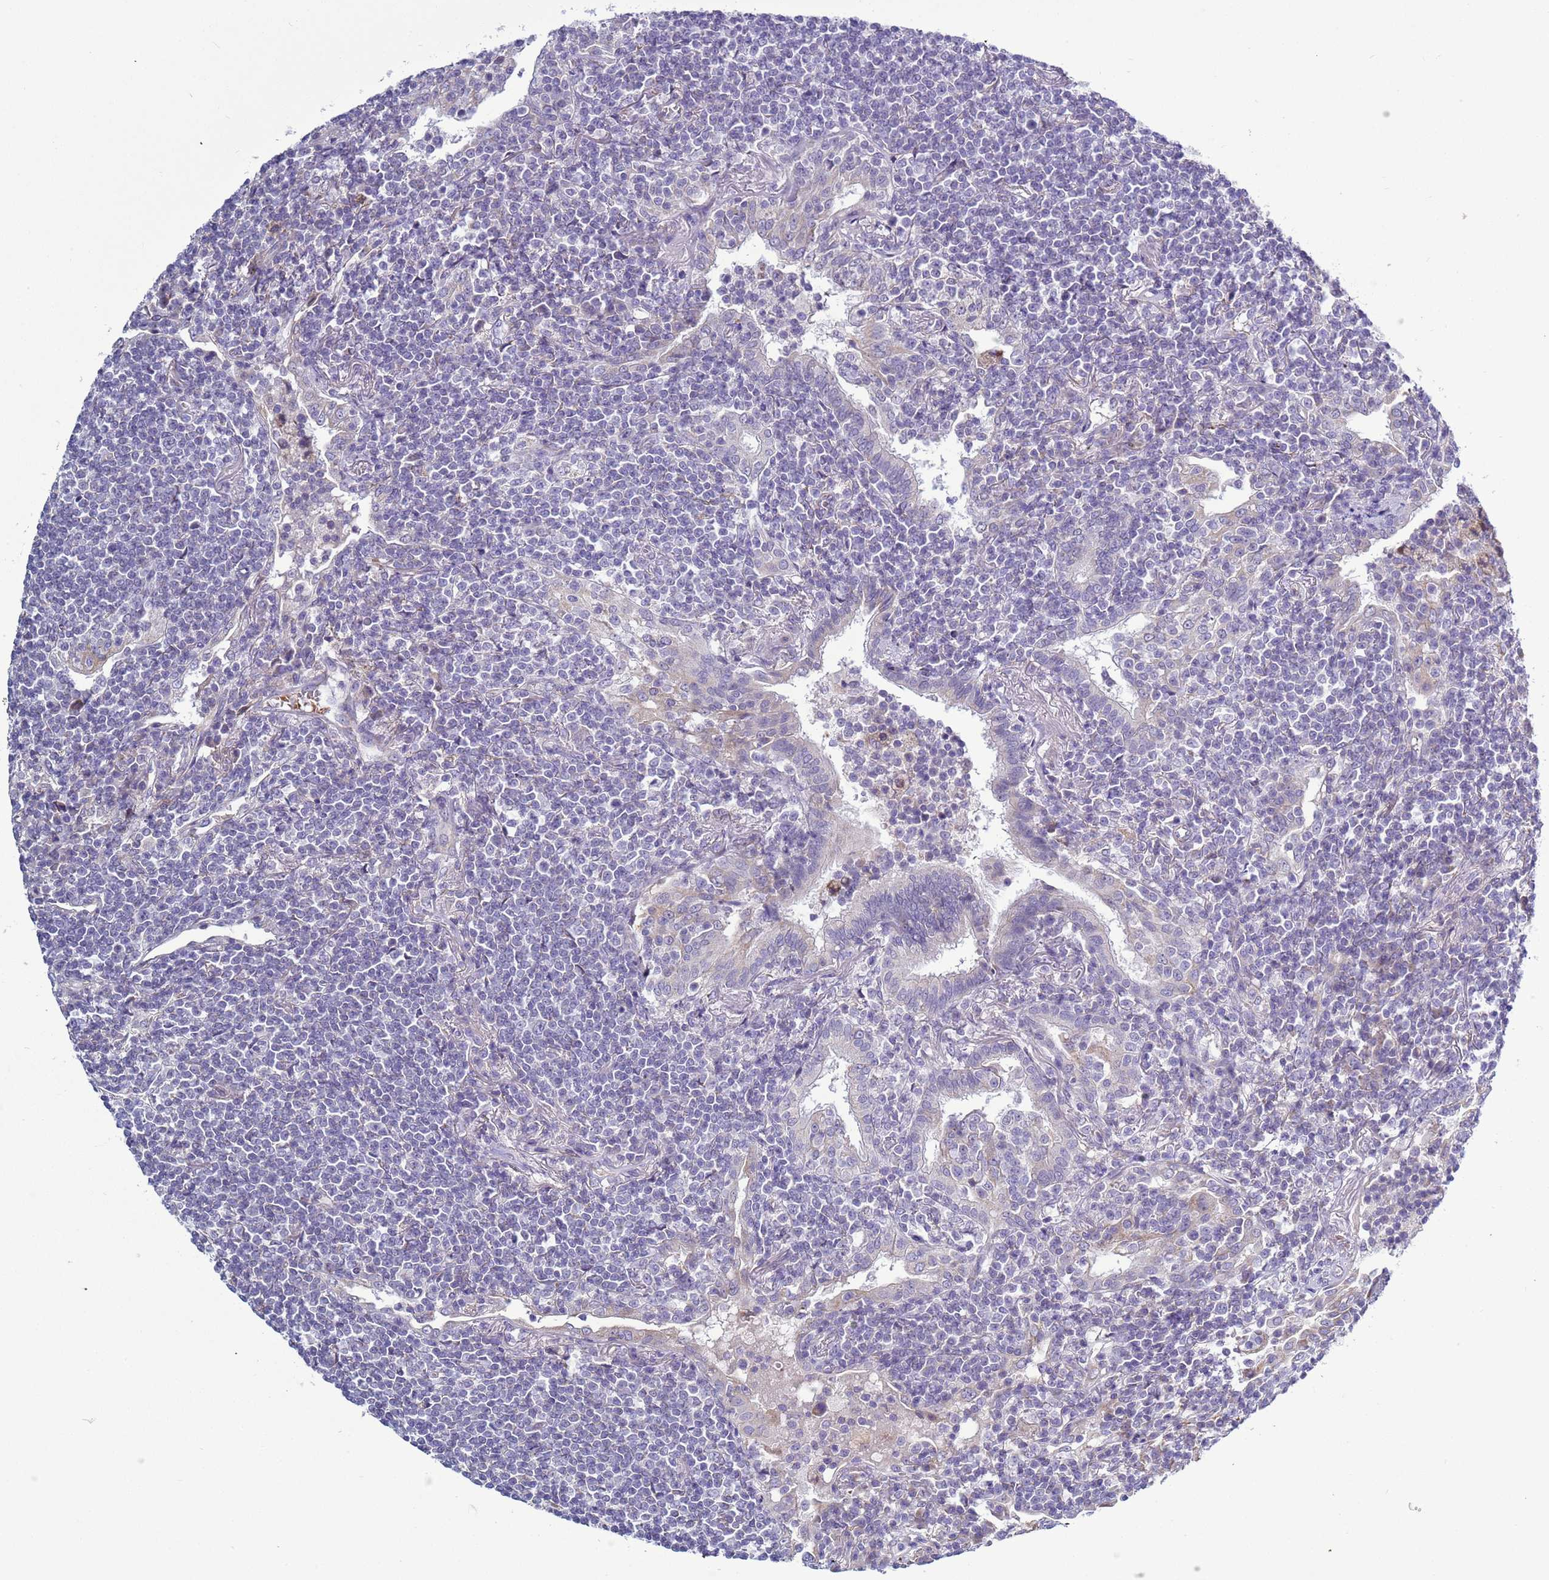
{"staining": {"intensity": "negative", "quantity": "none", "location": "none"}, "tissue": "lymphoma", "cell_type": "Tumor cells", "image_type": "cancer", "snomed": [{"axis": "morphology", "description": "Malignant lymphoma, non-Hodgkin's type, Low grade"}, {"axis": "topography", "description": "Lung"}], "caption": "Human low-grade malignant lymphoma, non-Hodgkin's type stained for a protein using IHC reveals no staining in tumor cells.", "gene": "ABHD17B", "patient": {"sex": "female", "age": 71}}